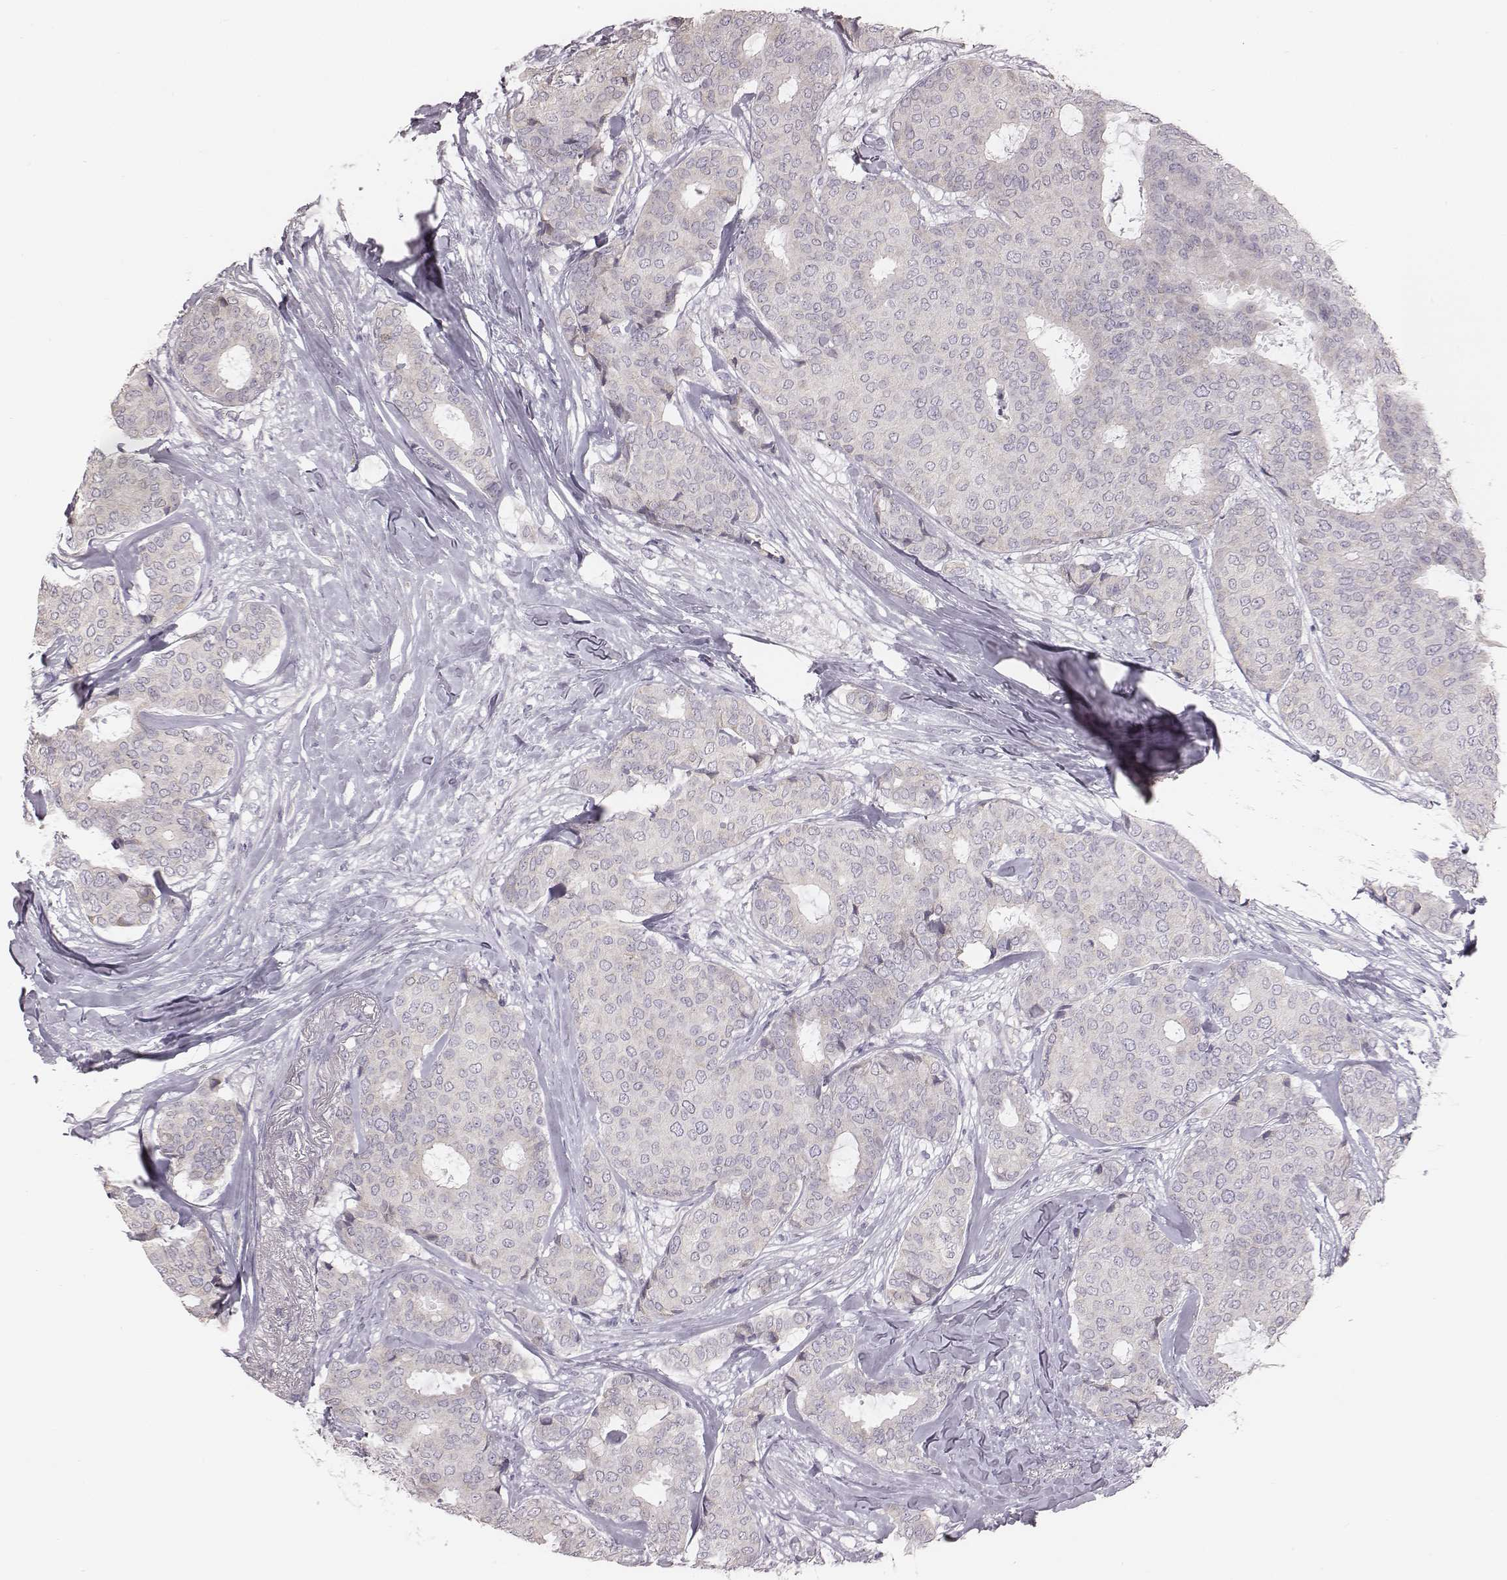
{"staining": {"intensity": "negative", "quantity": "none", "location": "none"}, "tissue": "breast cancer", "cell_type": "Tumor cells", "image_type": "cancer", "snomed": [{"axis": "morphology", "description": "Duct carcinoma"}, {"axis": "topography", "description": "Breast"}], "caption": "Infiltrating ductal carcinoma (breast) was stained to show a protein in brown. There is no significant staining in tumor cells.", "gene": "C6orf58", "patient": {"sex": "female", "age": 75}}